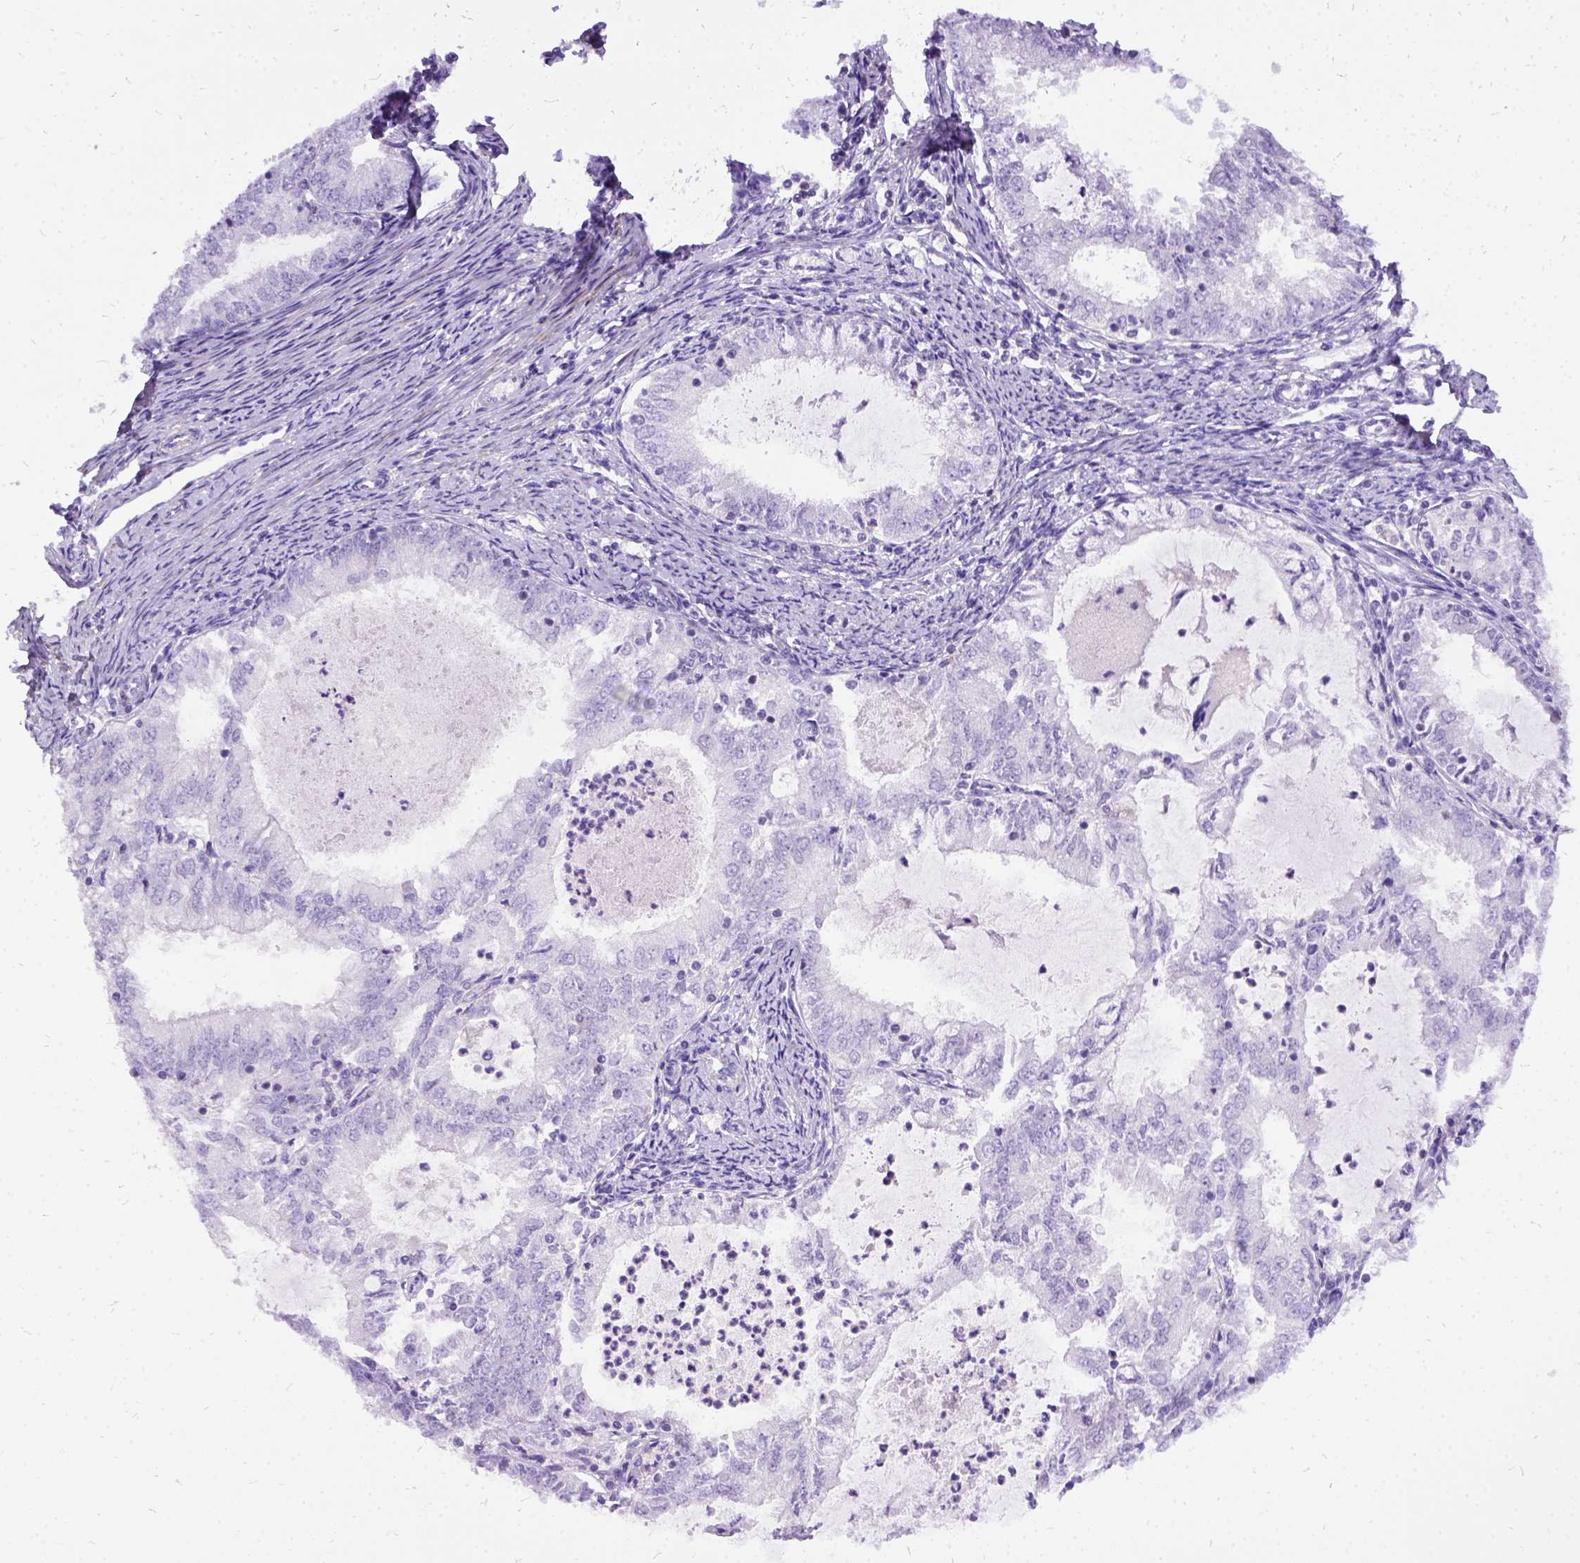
{"staining": {"intensity": "negative", "quantity": "none", "location": "none"}, "tissue": "endometrial cancer", "cell_type": "Tumor cells", "image_type": "cancer", "snomed": [{"axis": "morphology", "description": "Adenocarcinoma, NOS"}, {"axis": "topography", "description": "Endometrium"}], "caption": "This is an immunohistochemistry (IHC) image of adenocarcinoma (endometrial). There is no expression in tumor cells.", "gene": "PRG2", "patient": {"sex": "female", "age": 57}}